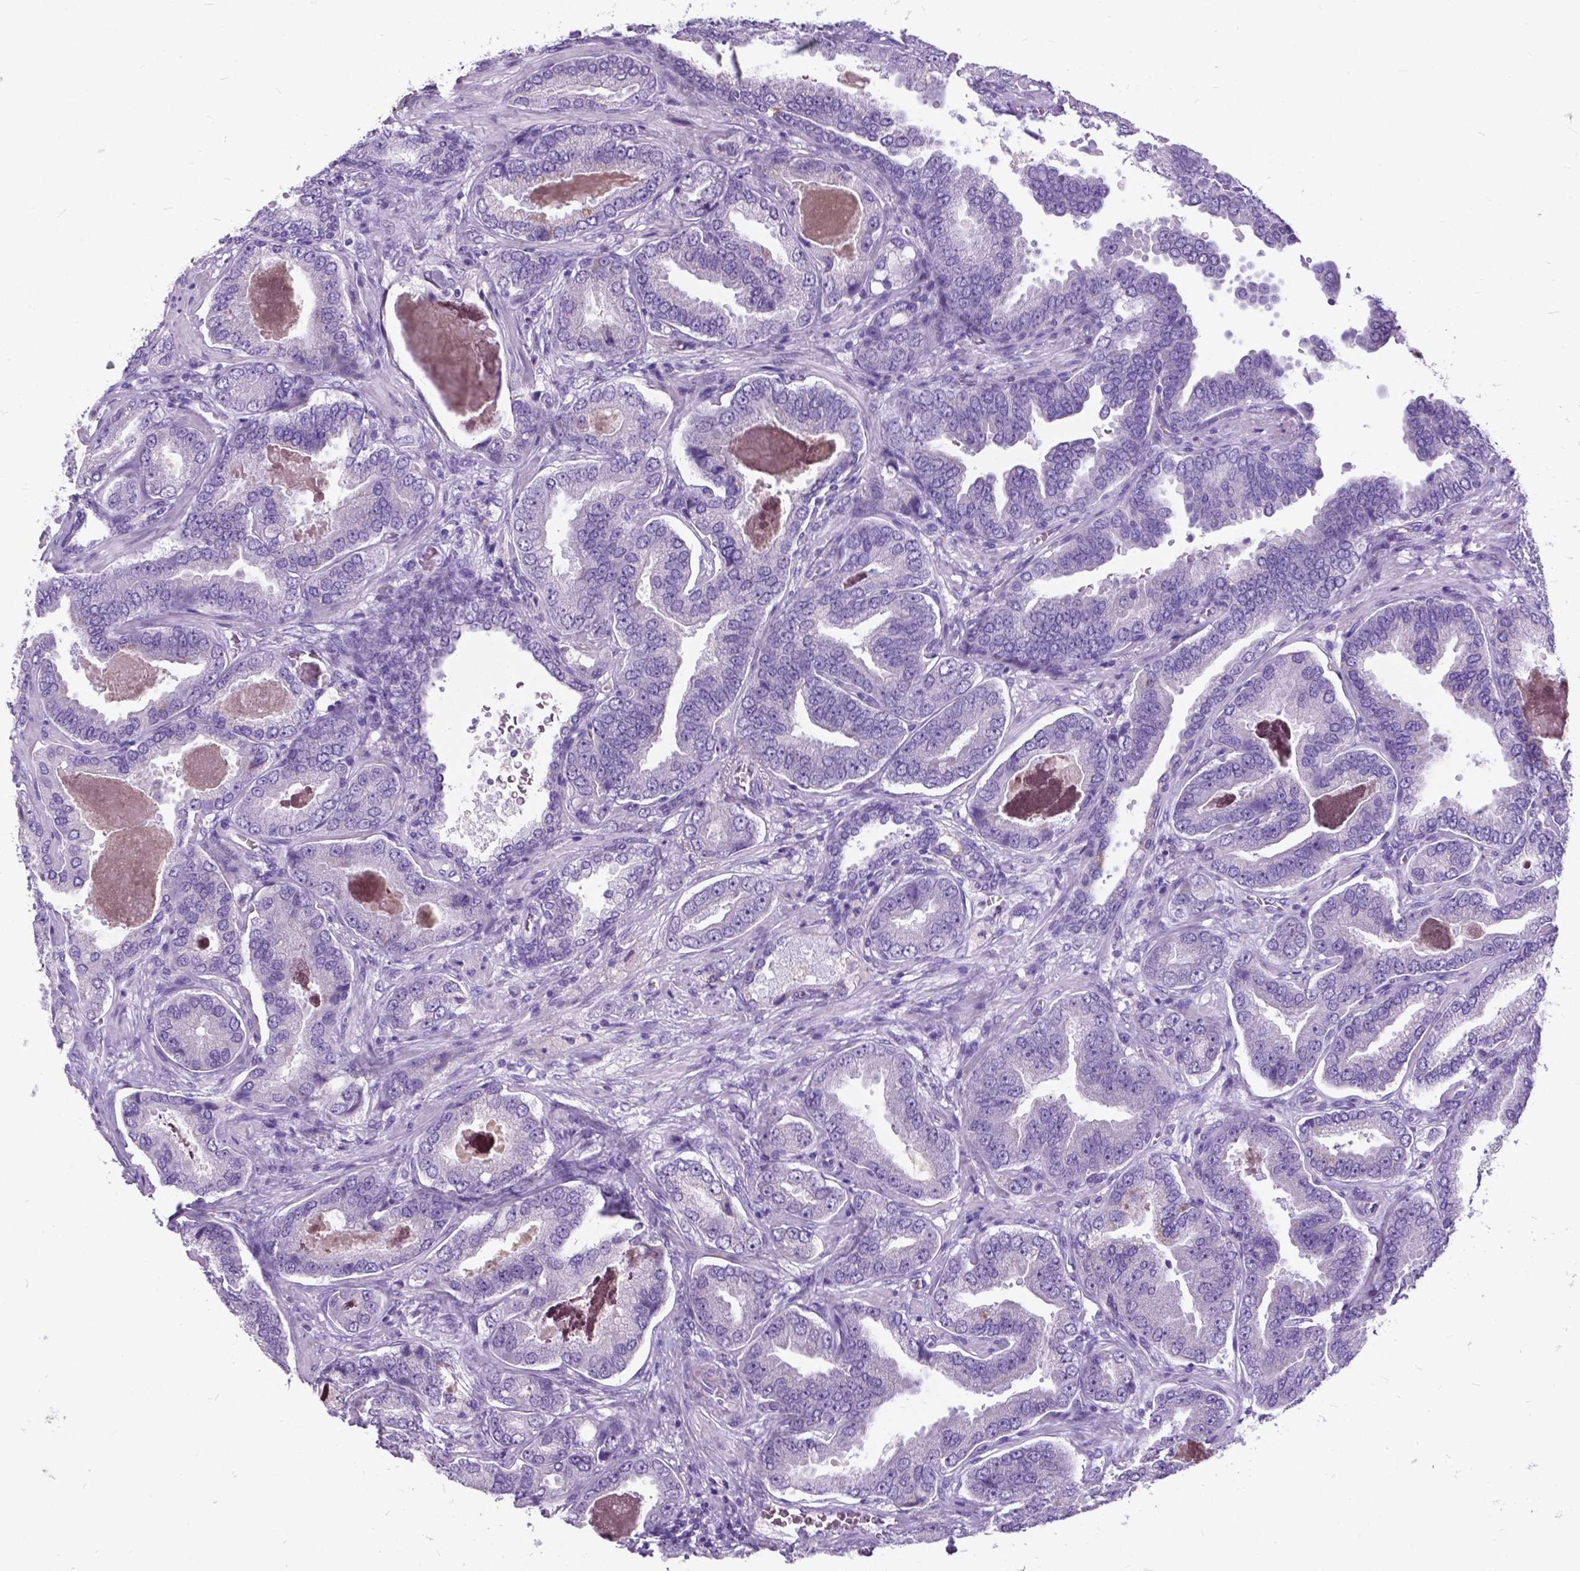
{"staining": {"intensity": "negative", "quantity": "none", "location": "none"}, "tissue": "prostate cancer", "cell_type": "Tumor cells", "image_type": "cancer", "snomed": [{"axis": "morphology", "description": "Adenocarcinoma, NOS"}, {"axis": "topography", "description": "Prostate"}], "caption": "There is no significant positivity in tumor cells of prostate cancer. (Immunohistochemistry, brightfield microscopy, high magnification).", "gene": "BSND", "patient": {"sex": "male", "age": 64}}